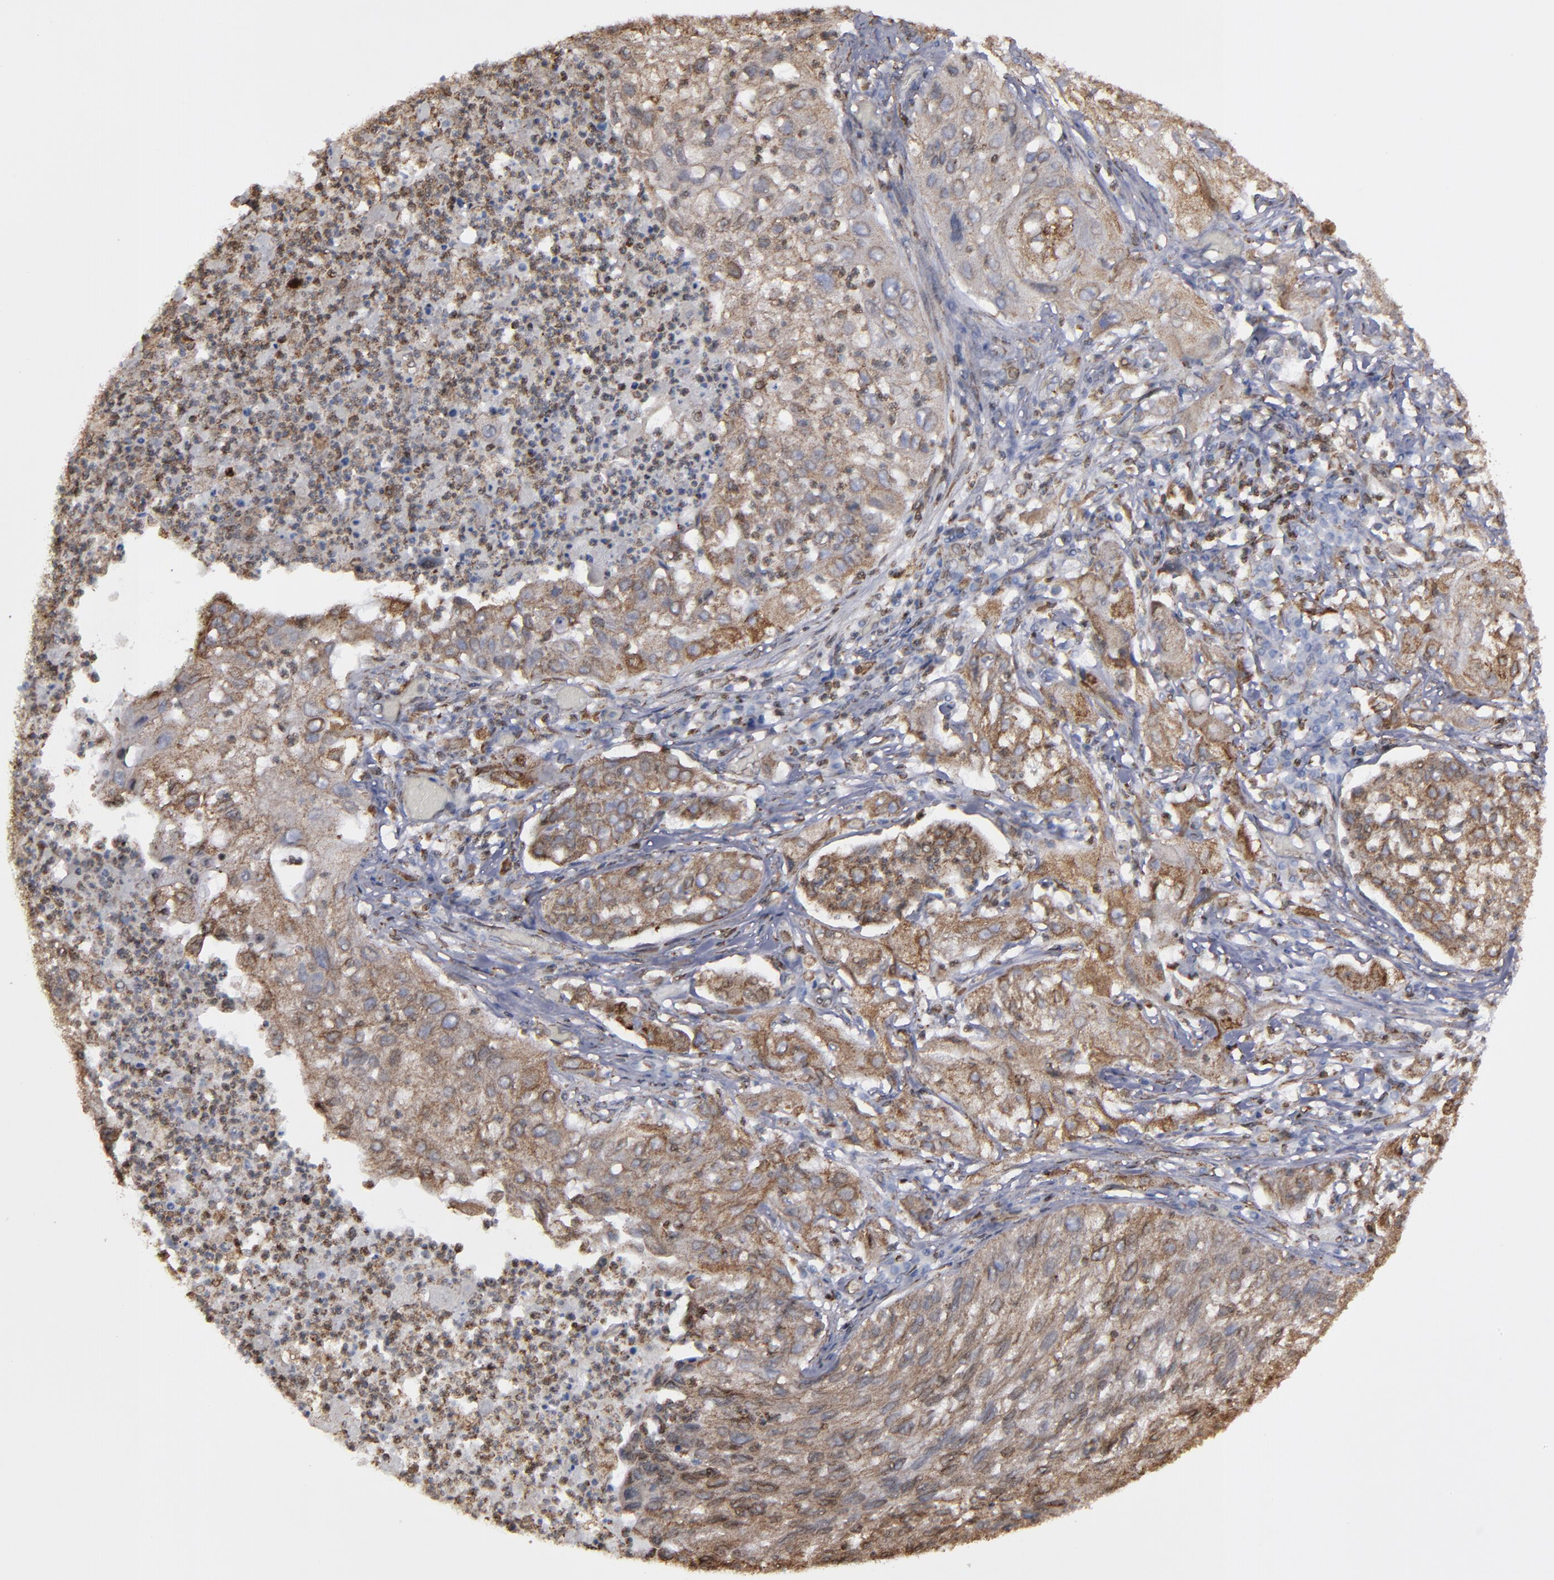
{"staining": {"intensity": "moderate", "quantity": ">75%", "location": "cytoplasmic/membranous"}, "tissue": "lung cancer", "cell_type": "Tumor cells", "image_type": "cancer", "snomed": [{"axis": "morphology", "description": "Inflammation, NOS"}, {"axis": "morphology", "description": "Squamous cell carcinoma, NOS"}, {"axis": "topography", "description": "Lymph node"}, {"axis": "topography", "description": "Soft tissue"}, {"axis": "topography", "description": "Lung"}], "caption": "A photomicrograph of lung cancer stained for a protein exhibits moderate cytoplasmic/membranous brown staining in tumor cells.", "gene": "ERLIN2", "patient": {"sex": "male", "age": 66}}